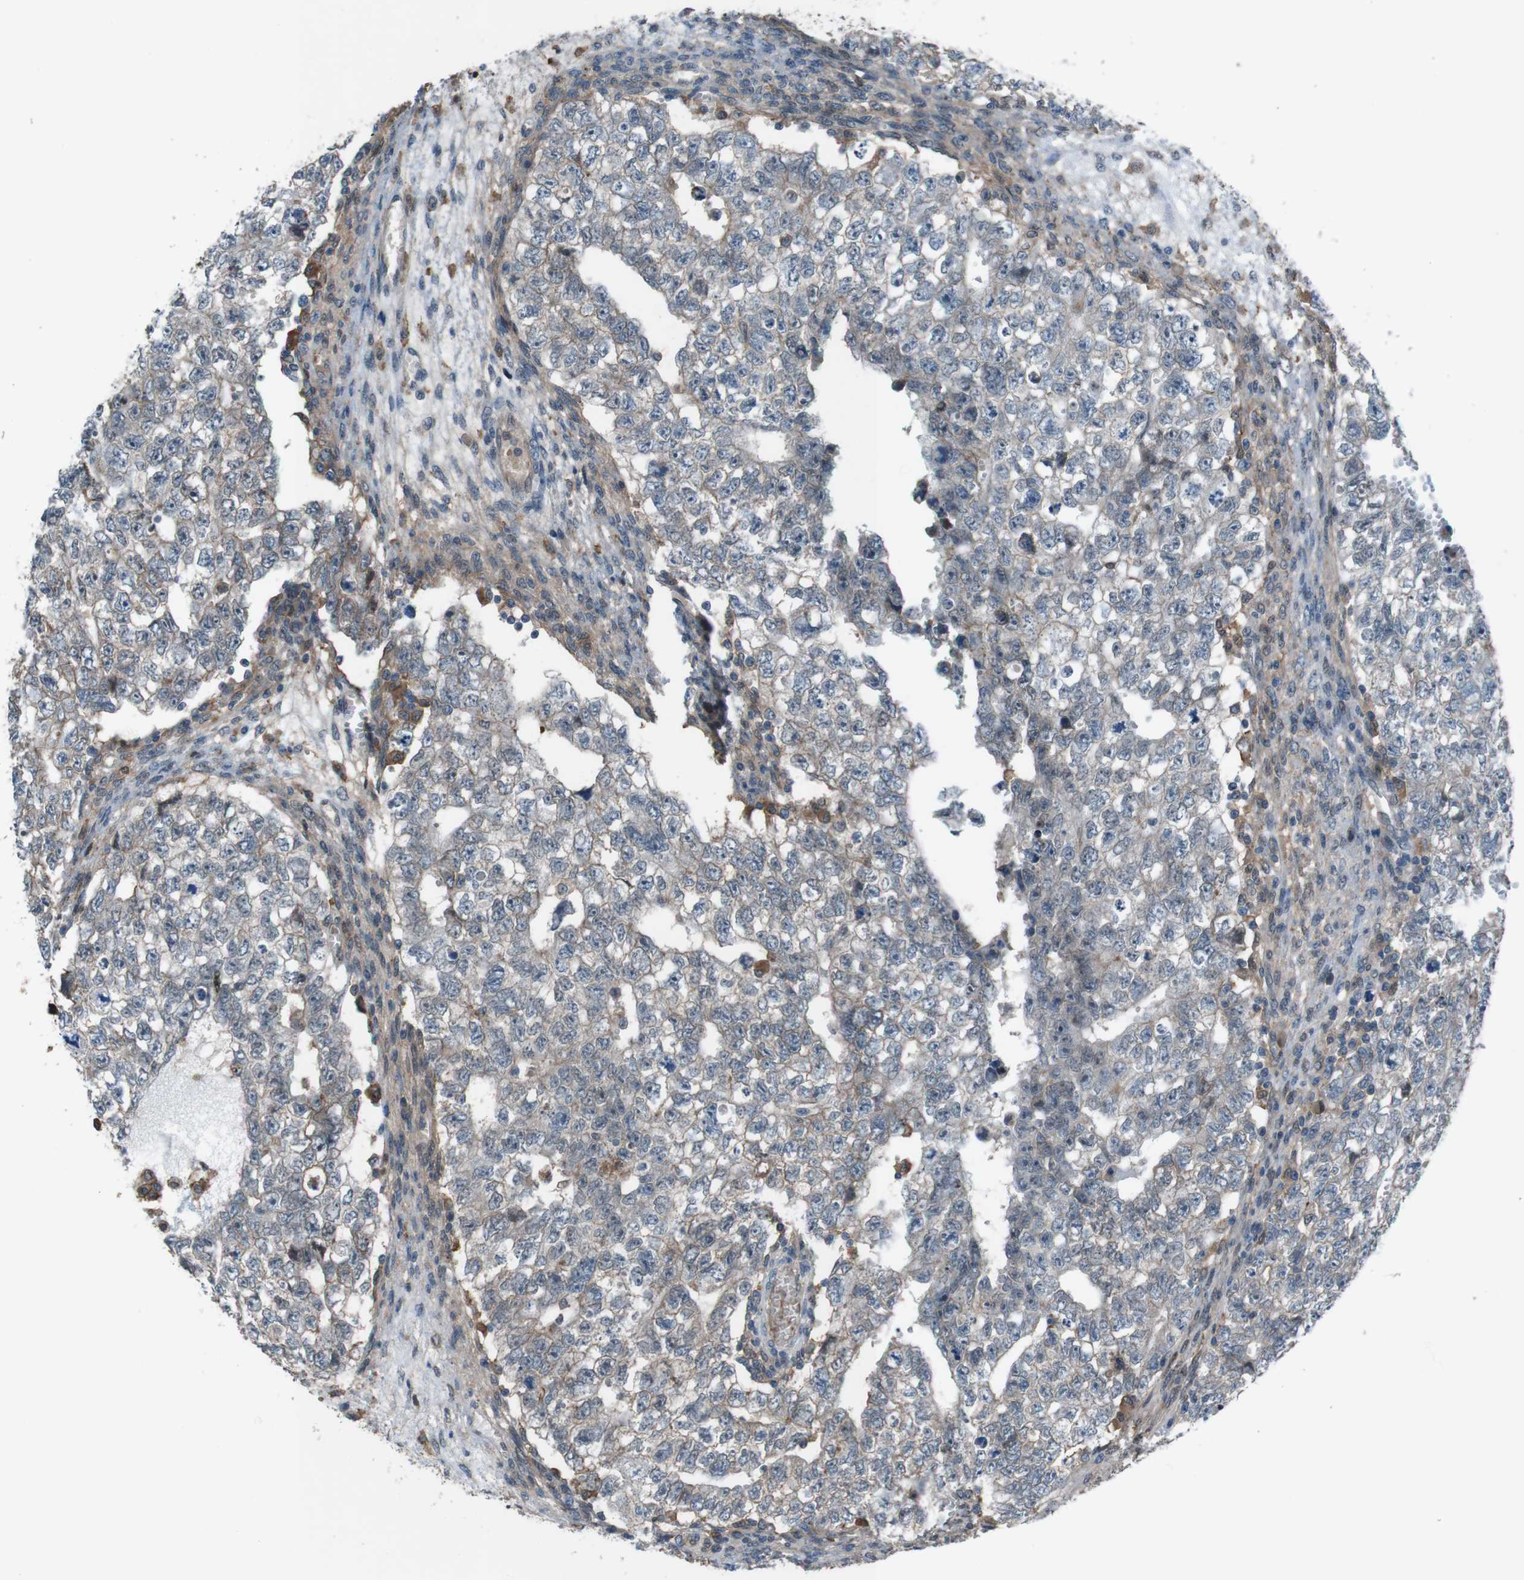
{"staining": {"intensity": "weak", "quantity": ">75%", "location": "cytoplasmic/membranous"}, "tissue": "testis cancer", "cell_type": "Tumor cells", "image_type": "cancer", "snomed": [{"axis": "morphology", "description": "Seminoma, NOS"}, {"axis": "morphology", "description": "Carcinoma, Embryonal, NOS"}, {"axis": "topography", "description": "Testis"}], "caption": "Testis cancer stained for a protein (brown) shows weak cytoplasmic/membranous positive positivity in approximately >75% of tumor cells.", "gene": "ATP2B1", "patient": {"sex": "male", "age": 38}}